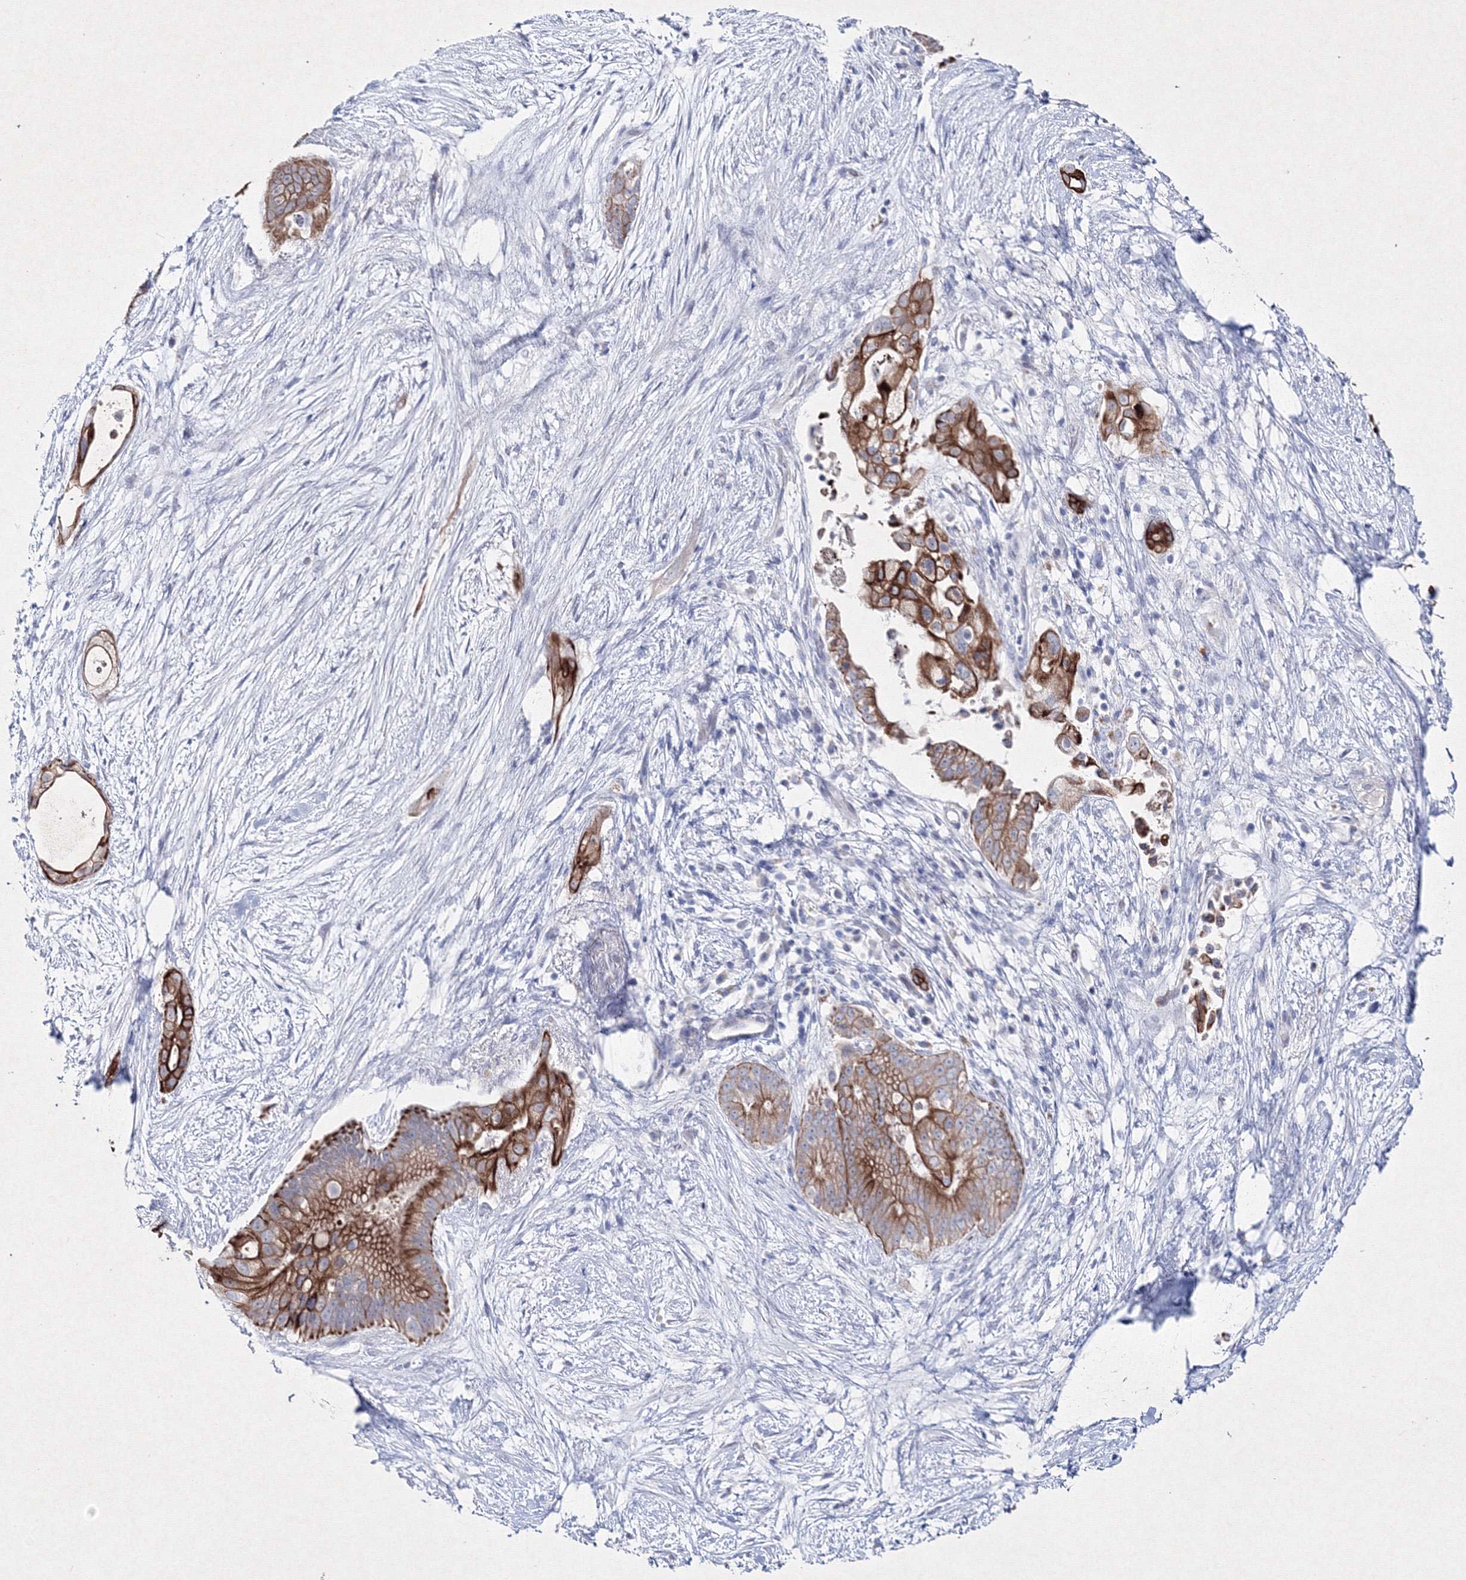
{"staining": {"intensity": "strong", "quantity": ">75%", "location": "cytoplasmic/membranous"}, "tissue": "pancreatic cancer", "cell_type": "Tumor cells", "image_type": "cancer", "snomed": [{"axis": "morphology", "description": "Adenocarcinoma, NOS"}, {"axis": "topography", "description": "Pancreas"}], "caption": "A micrograph of human pancreatic adenocarcinoma stained for a protein reveals strong cytoplasmic/membranous brown staining in tumor cells.", "gene": "SMIM29", "patient": {"sex": "male", "age": 53}}